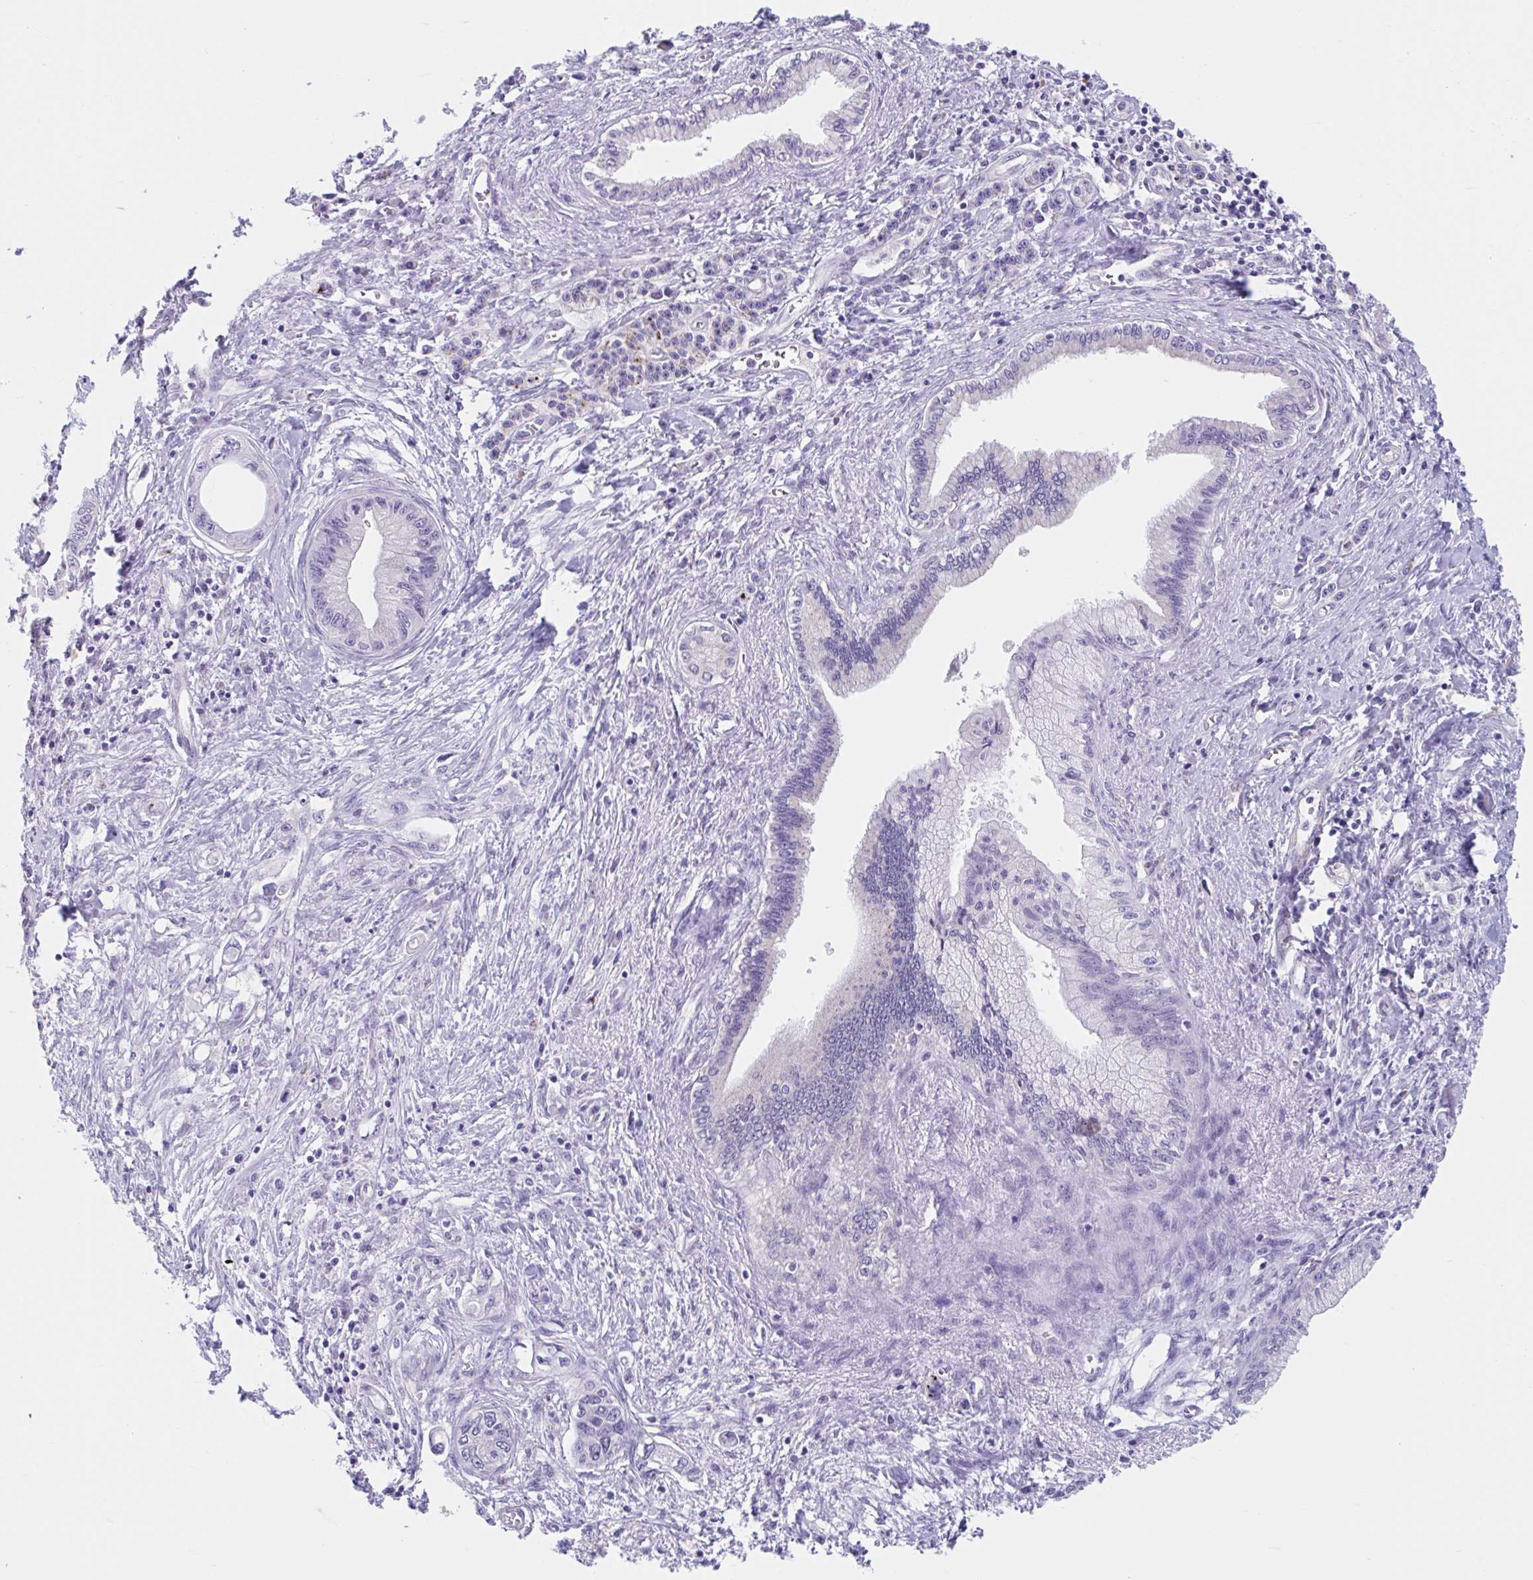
{"staining": {"intensity": "negative", "quantity": "none", "location": "none"}, "tissue": "pancreatic cancer", "cell_type": "Tumor cells", "image_type": "cancer", "snomed": [{"axis": "morphology", "description": "Adenocarcinoma, NOS"}, {"axis": "topography", "description": "Pancreas"}], "caption": "High magnification brightfield microscopy of pancreatic cancer stained with DAB (3,3'-diaminobenzidine) (brown) and counterstained with hematoxylin (blue): tumor cells show no significant staining. Nuclei are stained in blue.", "gene": "GPR162", "patient": {"sex": "male", "age": 61}}